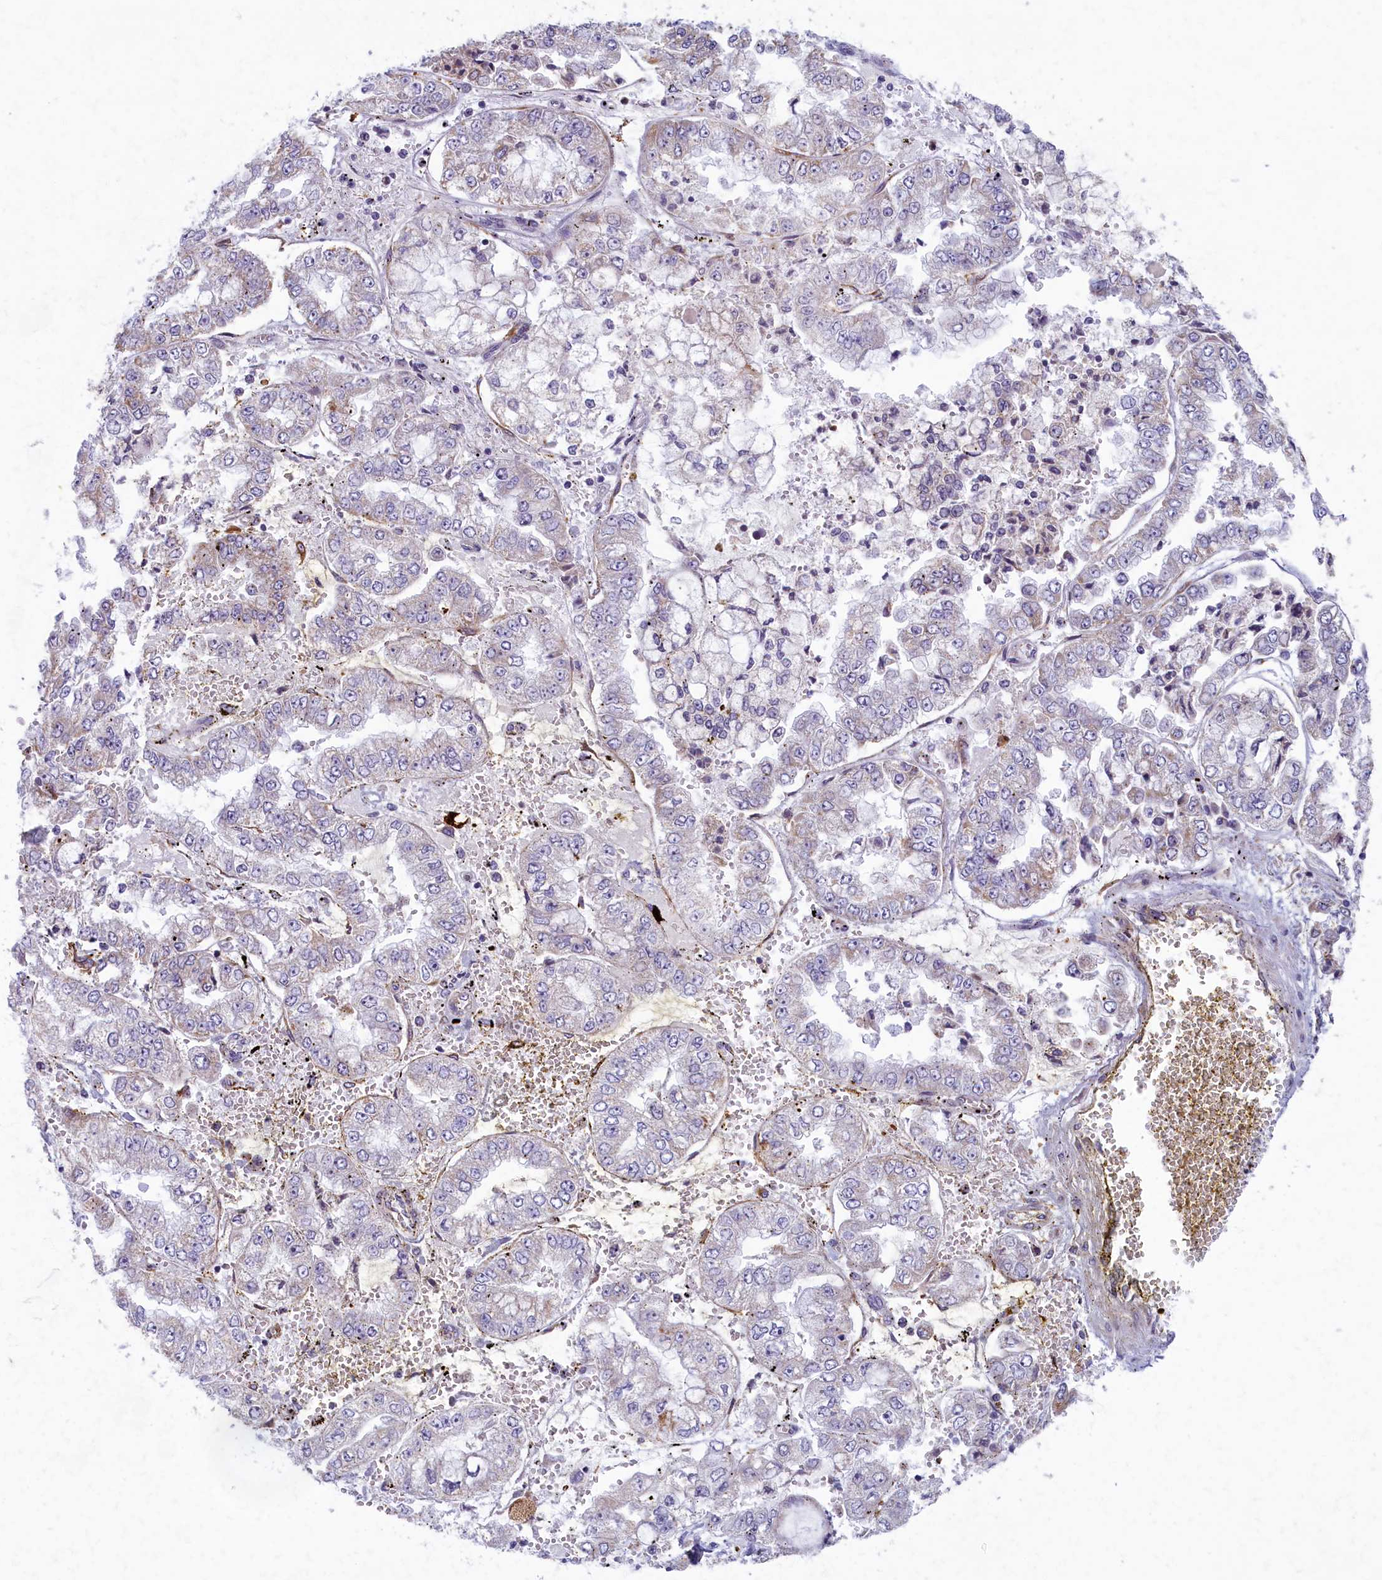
{"staining": {"intensity": "moderate", "quantity": "<25%", "location": "cytoplasmic/membranous"}, "tissue": "stomach cancer", "cell_type": "Tumor cells", "image_type": "cancer", "snomed": [{"axis": "morphology", "description": "Adenocarcinoma, NOS"}, {"axis": "topography", "description": "Stomach"}], "caption": "Immunohistochemical staining of human adenocarcinoma (stomach) exhibits low levels of moderate cytoplasmic/membranous expression in approximately <25% of tumor cells.", "gene": "MRPS25", "patient": {"sex": "male", "age": 76}}